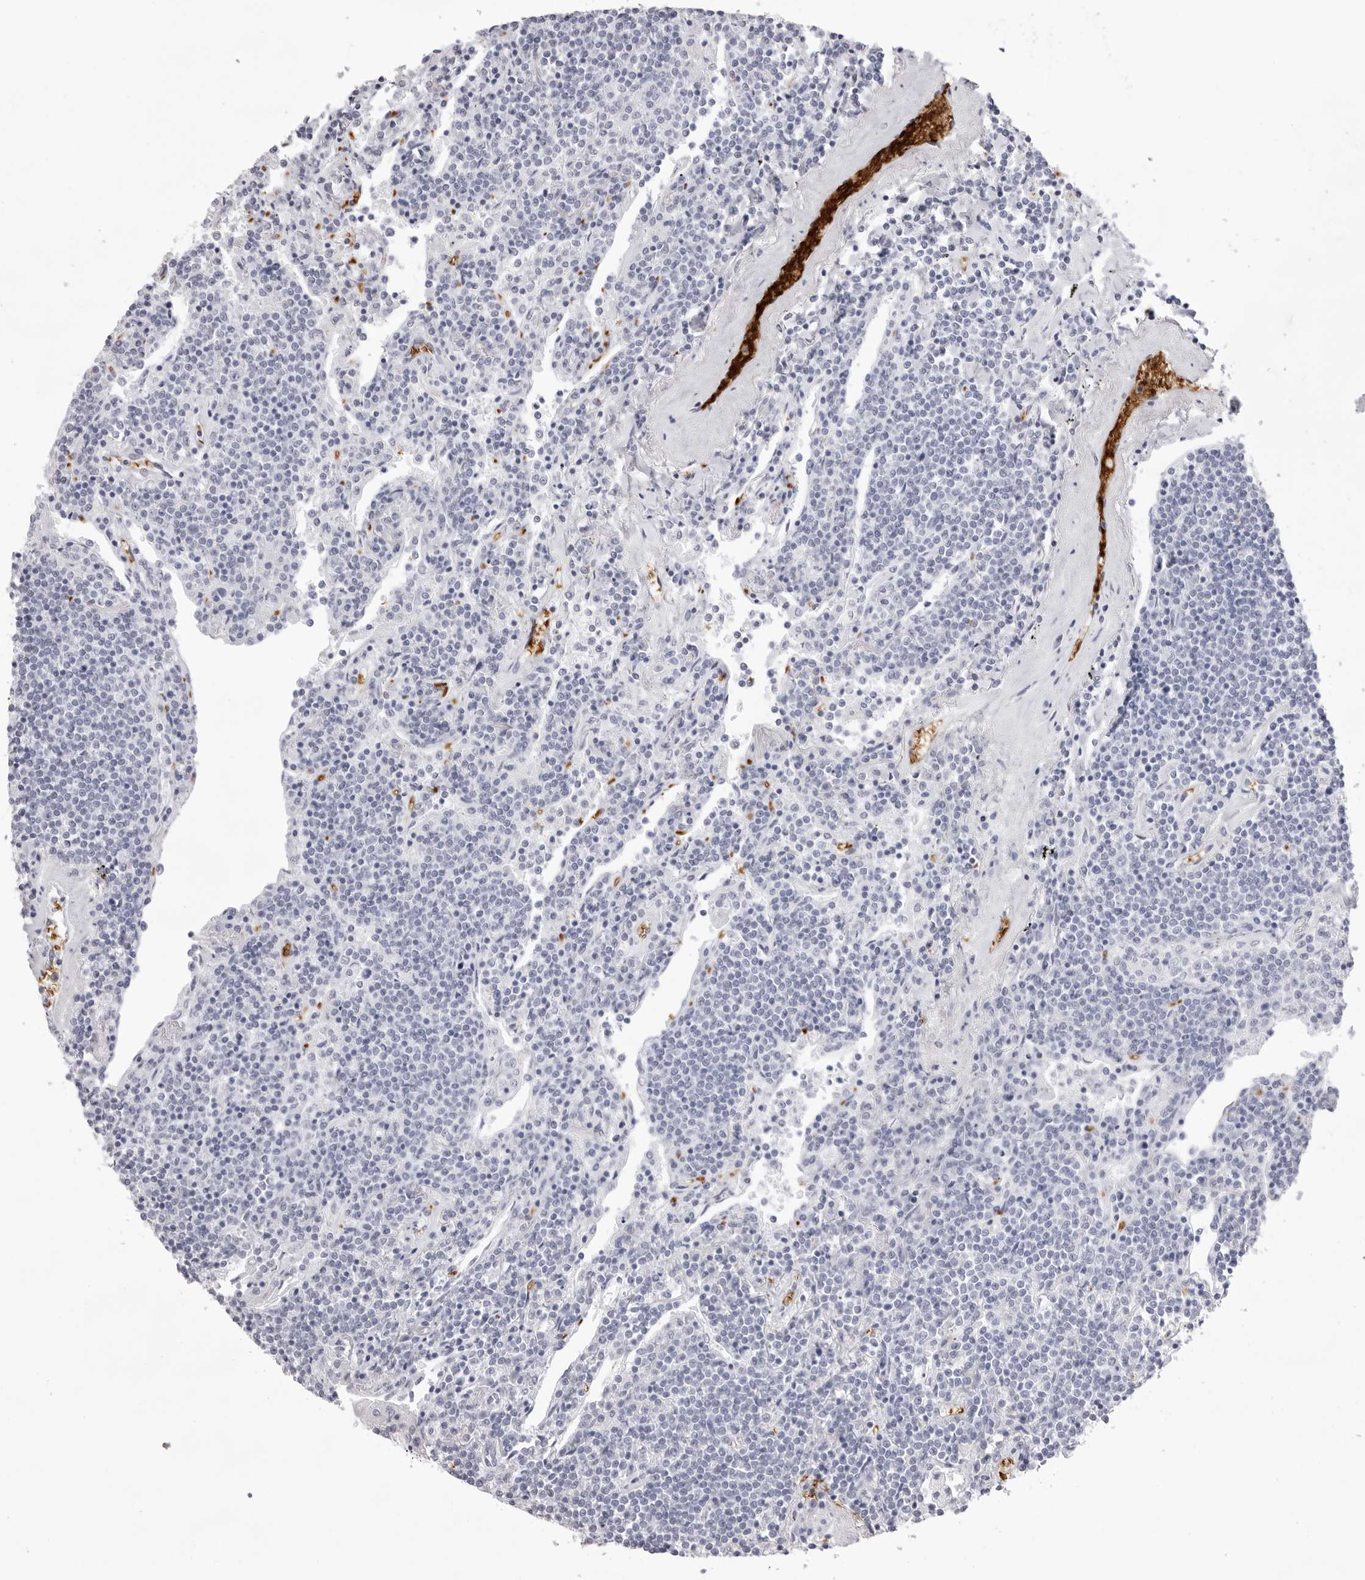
{"staining": {"intensity": "negative", "quantity": "none", "location": "none"}, "tissue": "lymphoma", "cell_type": "Tumor cells", "image_type": "cancer", "snomed": [{"axis": "morphology", "description": "Malignant lymphoma, non-Hodgkin's type, Low grade"}, {"axis": "topography", "description": "Lung"}], "caption": "Immunohistochemistry (IHC) micrograph of malignant lymphoma, non-Hodgkin's type (low-grade) stained for a protein (brown), which displays no positivity in tumor cells. The staining was performed using DAB to visualize the protein expression in brown, while the nuclei were stained in blue with hematoxylin (Magnification: 20x).", "gene": "SPTA1", "patient": {"sex": "female", "age": 71}}